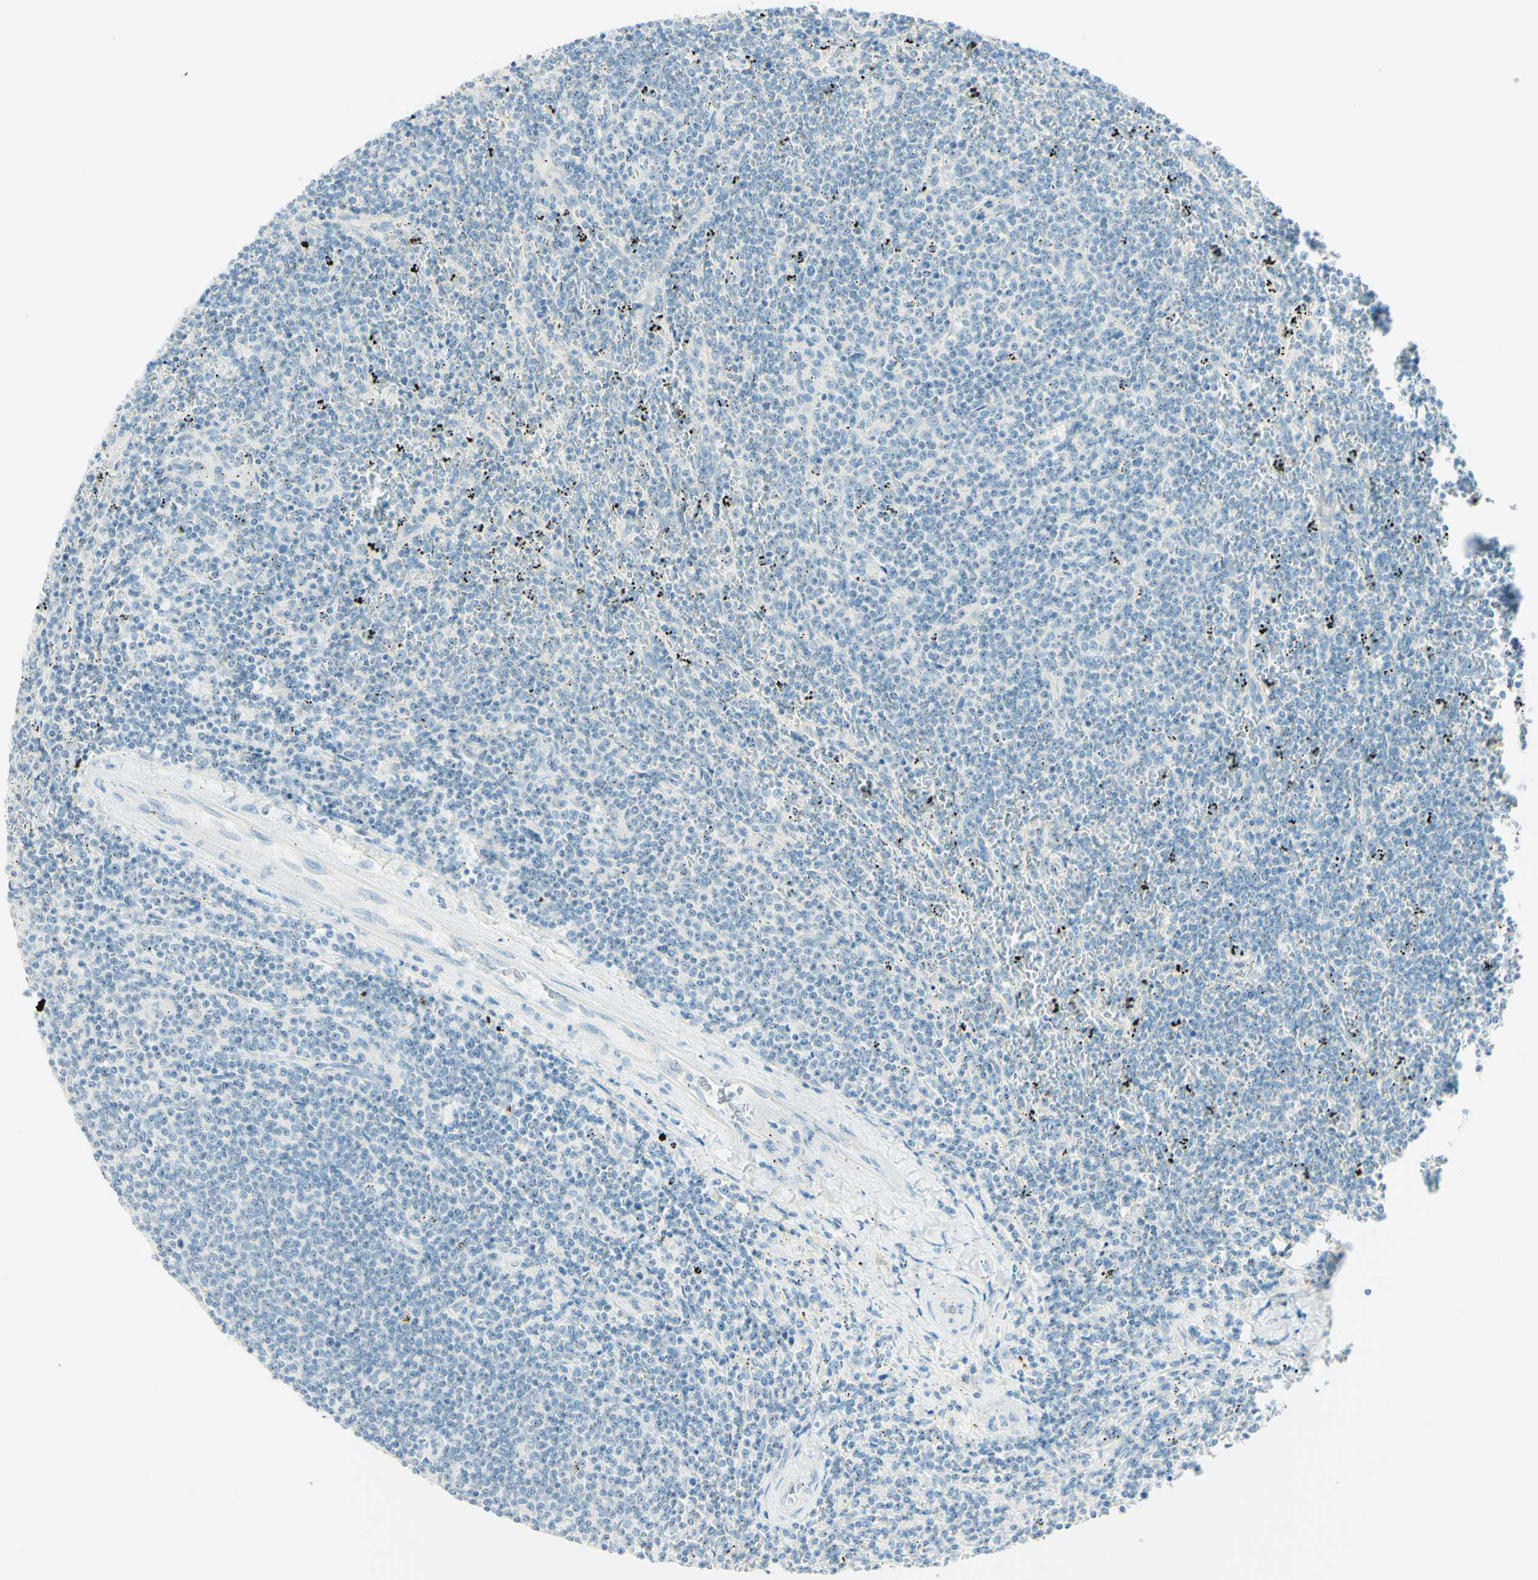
{"staining": {"intensity": "negative", "quantity": "none", "location": "none"}, "tissue": "lymphoma", "cell_type": "Tumor cells", "image_type": "cancer", "snomed": [{"axis": "morphology", "description": "Malignant lymphoma, non-Hodgkin's type, Low grade"}, {"axis": "topography", "description": "Spleen"}], "caption": "Immunohistochemistry (IHC) photomicrograph of neoplastic tissue: human low-grade malignant lymphoma, non-Hodgkin's type stained with DAB exhibits no significant protein staining in tumor cells. Nuclei are stained in blue.", "gene": "FMR1NB", "patient": {"sex": "female", "age": 50}}